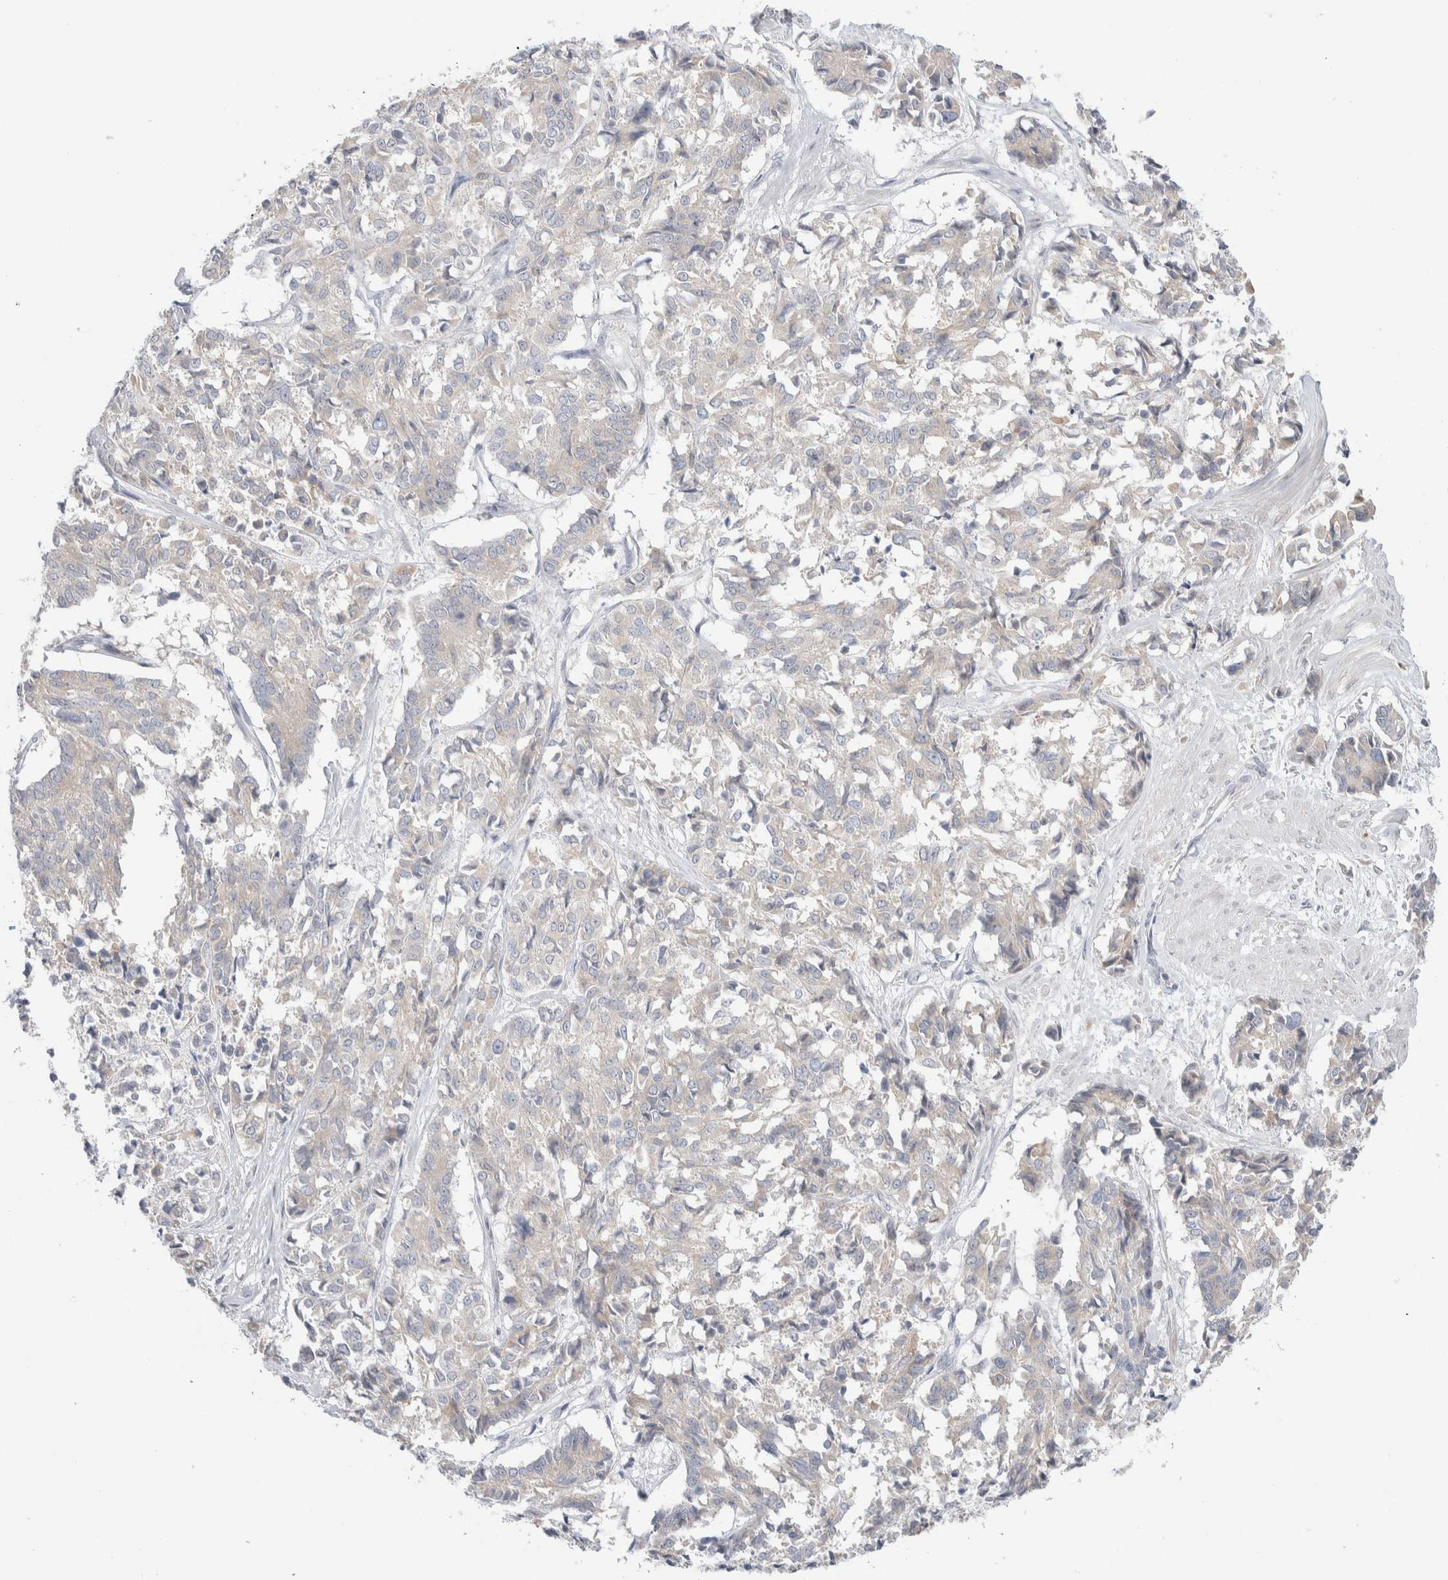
{"staining": {"intensity": "weak", "quantity": "<25%", "location": "cytoplasmic/membranous"}, "tissue": "cervical cancer", "cell_type": "Tumor cells", "image_type": "cancer", "snomed": [{"axis": "morphology", "description": "Squamous cell carcinoma, NOS"}, {"axis": "topography", "description": "Cervix"}], "caption": "There is no significant positivity in tumor cells of cervical cancer (squamous cell carcinoma).", "gene": "RUSF1", "patient": {"sex": "female", "age": 35}}